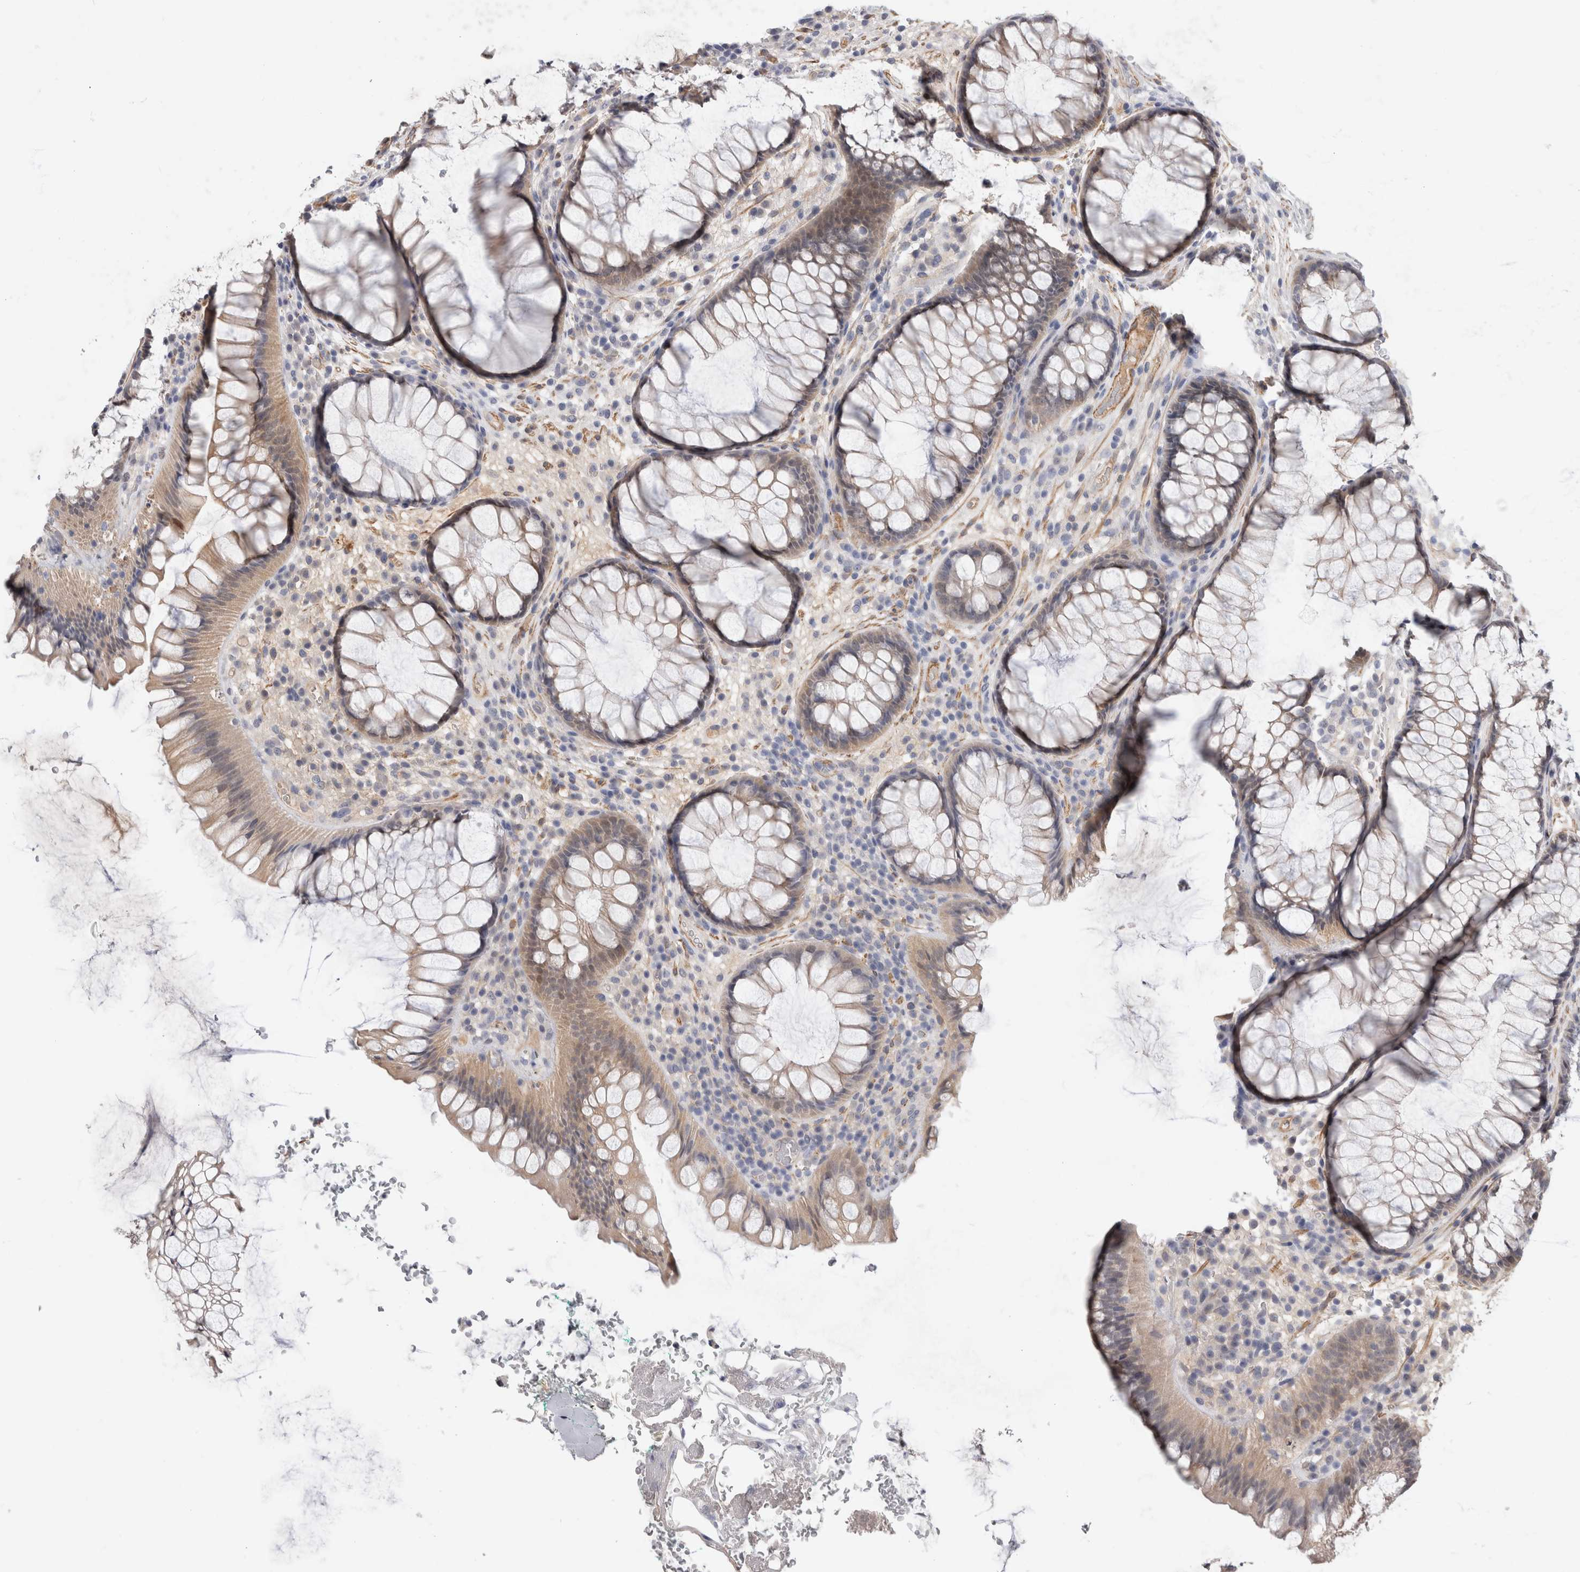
{"staining": {"intensity": "weak", "quantity": "<25%", "location": "cytoplasmic/membranous"}, "tissue": "rectum", "cell_type": "Glandular cells", "image_type": "normal", "snomed": [{"axis": "morphology", "description": "Normal tissue, NOS"}, {"axis": "topography", "description": "Rectum"}], "caption": "Immunohistochemistry image of unremarkable rectum: rectum stained with DAB (3,3'-diaminobenzidine) demonstrates no significant protein staining in glandular cells.", "gene": "PGM1", "patient": {"sex": "male", "age": 51}}